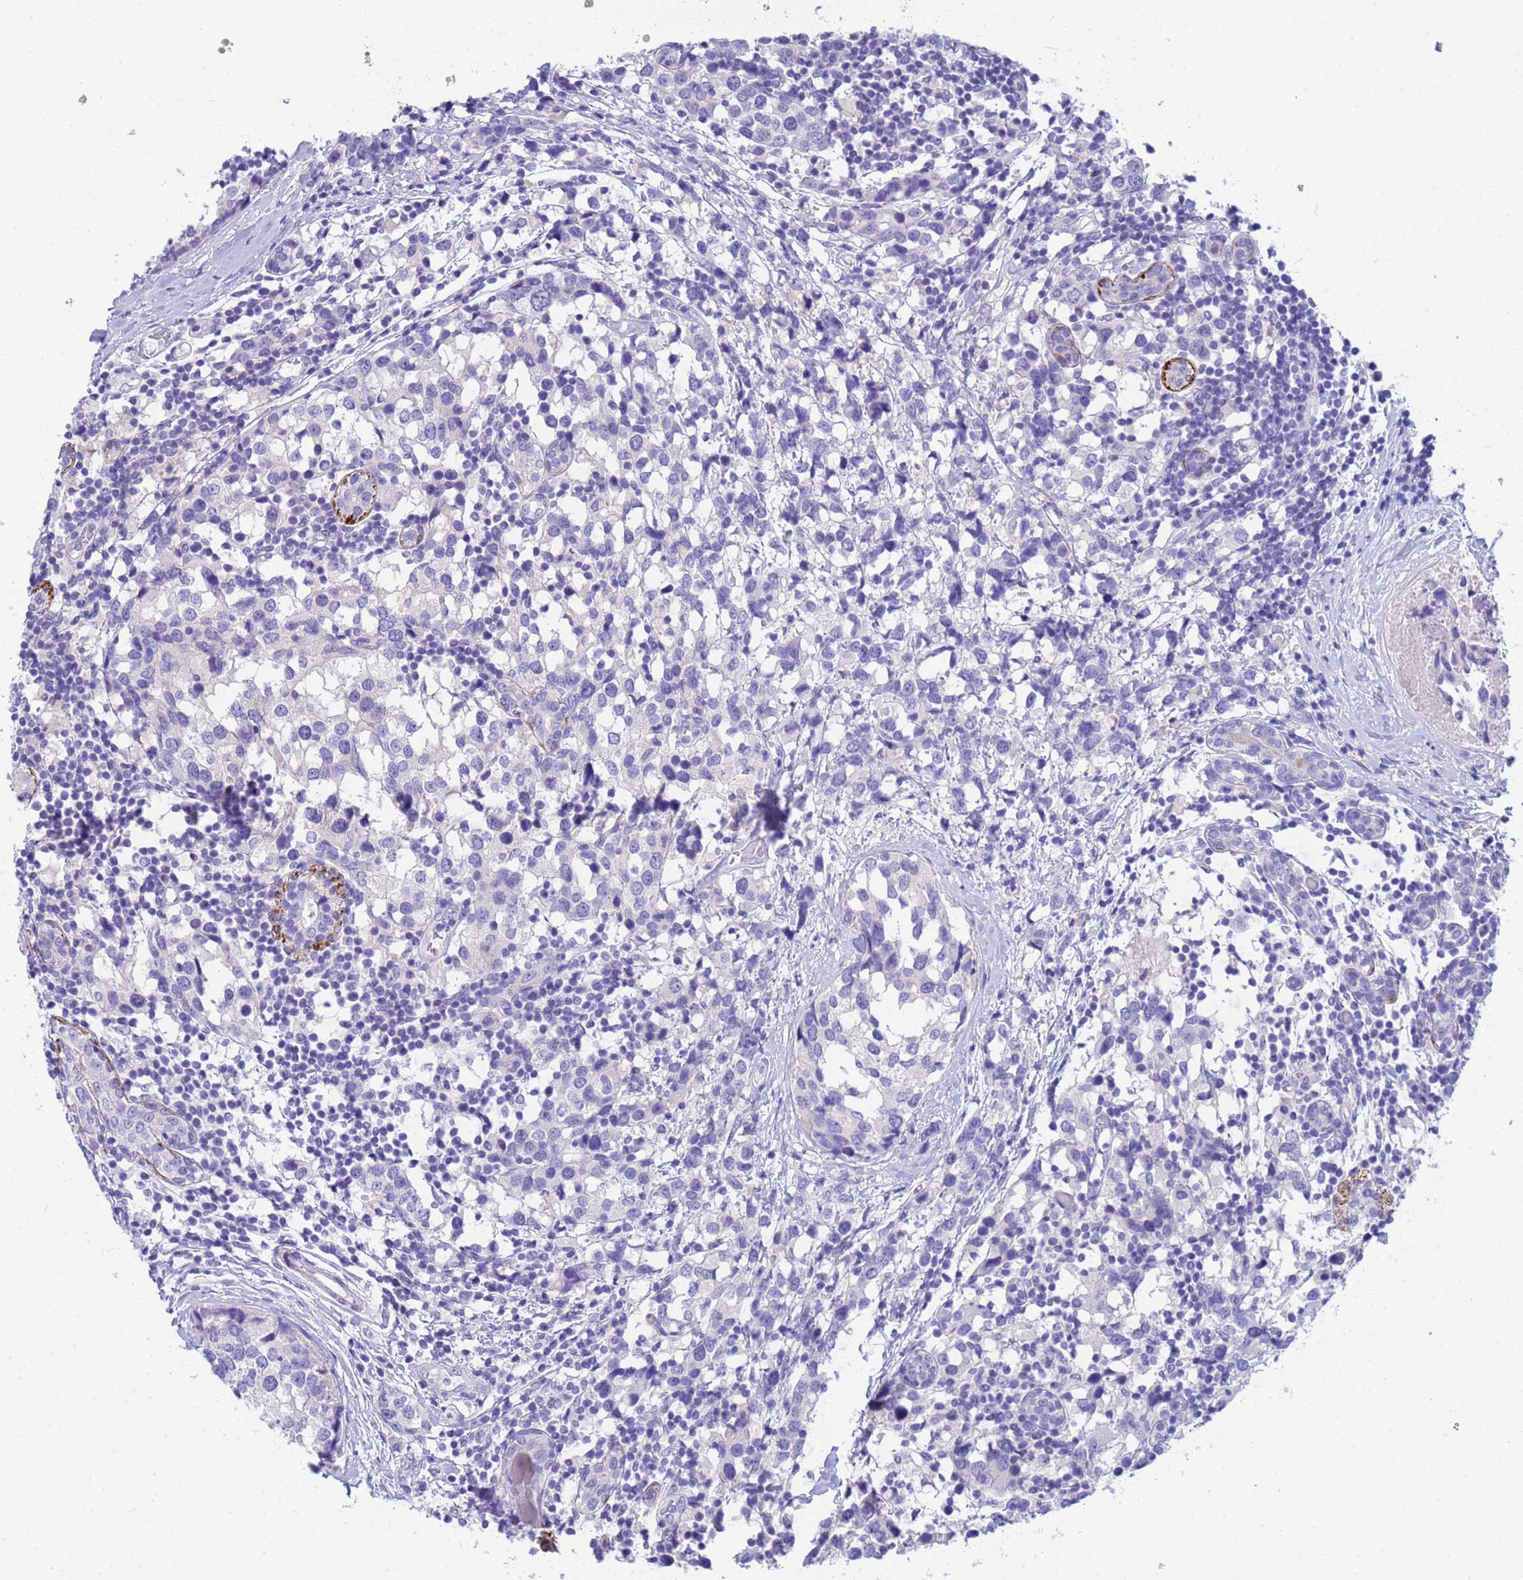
{"staining": {"intensity": "negative", "quantity": "none", "location": "none"}, "tissue": "breast cancer", "cell_type": "Tumor cells", "image_type": "cancer", "snomed": [{"axis": "morphology", "description": "Lobular carcinoma"}, {"axis": "topography", "description": "Breast"}], "caption": "DAB (3,3'-diaminobenzidine) immunohistochemical staining of human breast lobular carcinoma displays no significant expression in tumor cells.", "gene": "USP38", "patient": {"sex": "female", "age": 59}}